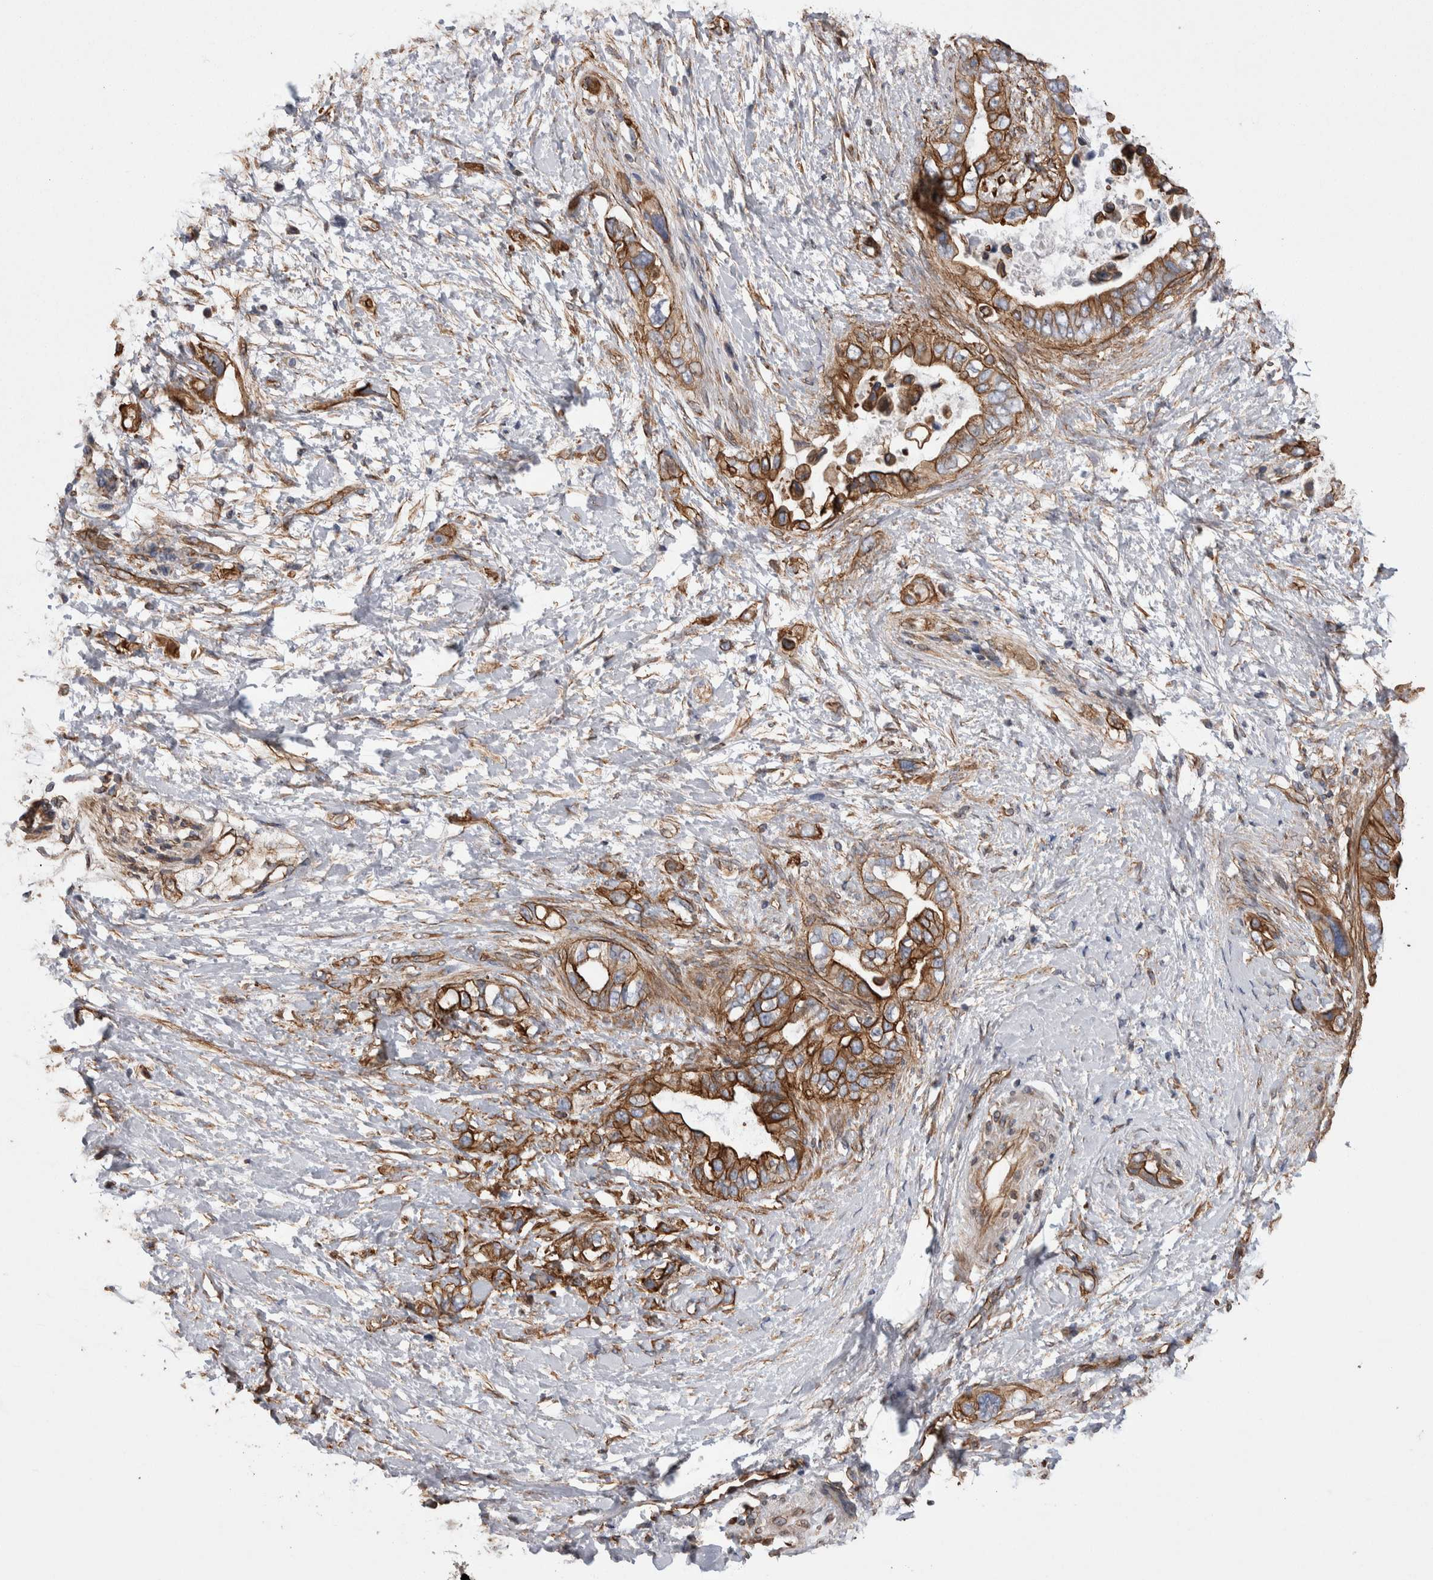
{"staining": {"intensity": "strong", "quantity": ">75%", "location": "cytoplasmic/membranous"}, "tissue": "pancreatic cancer", "cell_type": "Tumor cells", "image_type": "cancer", "snomed": [{"axis": "morphology", "description": "Adenocarcinoma, NOS"}, {"axis": "topography", "description": "Pancreas"}], "caption": "Pancreatic cancer (adenocarcinoma) stained for a protein reveals strong cytoplasmic/membranous positivity in tumor cells.", "gene": "KIF12", "patient": {"sex": "female", "age": 56}}